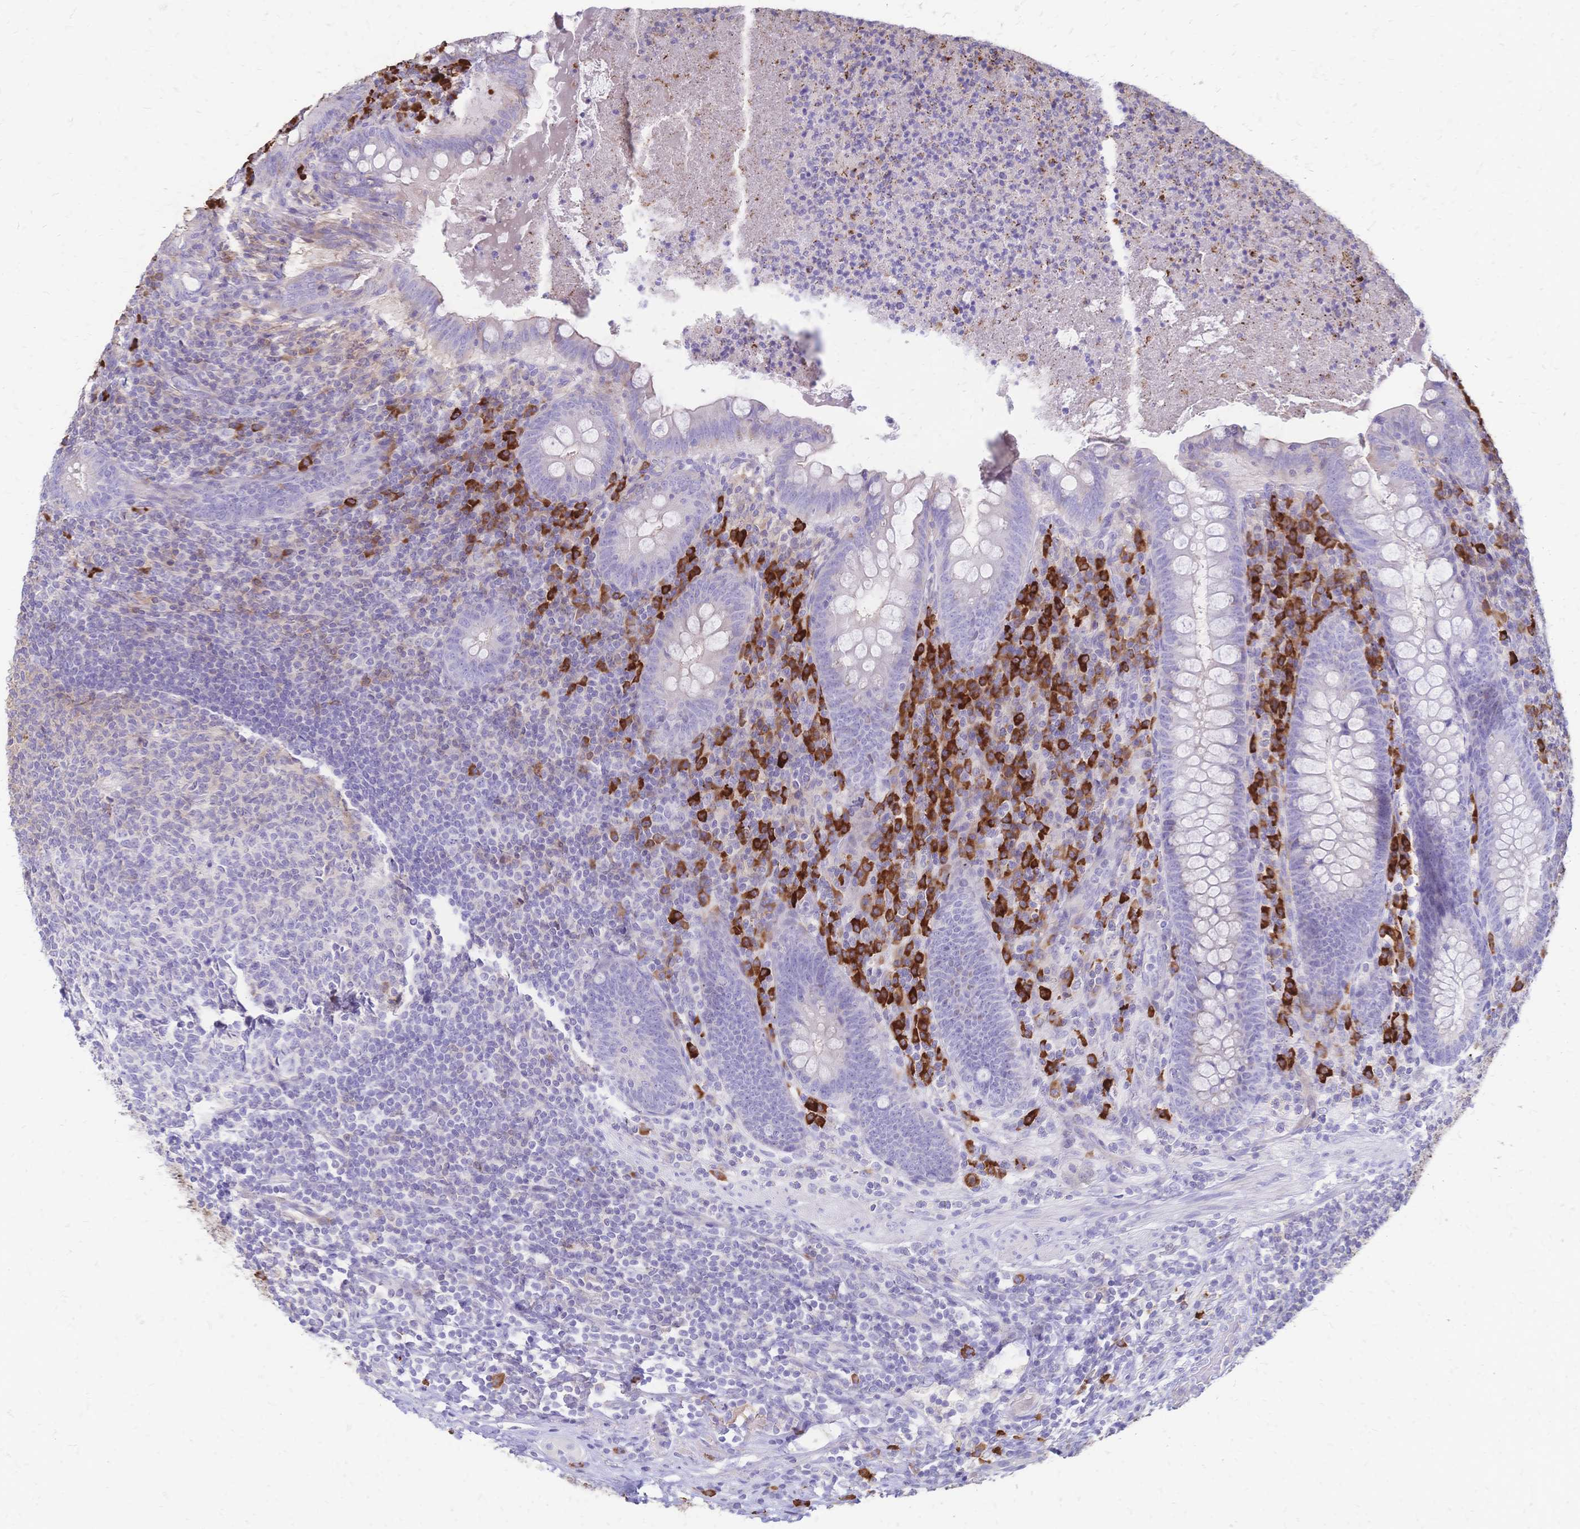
{"staining": {"intensity": "negative", "quantity": "none", "location": "none"}, "tissue": "appendix", "cell_type": "Glandular cells", "image_type": "normal", "snomed": [{"axis": "morphology", "description": "Normal tissue, NOS"}, {"axis": "topography", "description": "Appendix"}], "caption": "An immunohistochemistry micrograph of normal appendix is shown. There is no staining in glandular cells of appendix. Nuclei are stained in blue.", "gene": "IL2RA", "patient": {"sex": "male", "age": 47}}